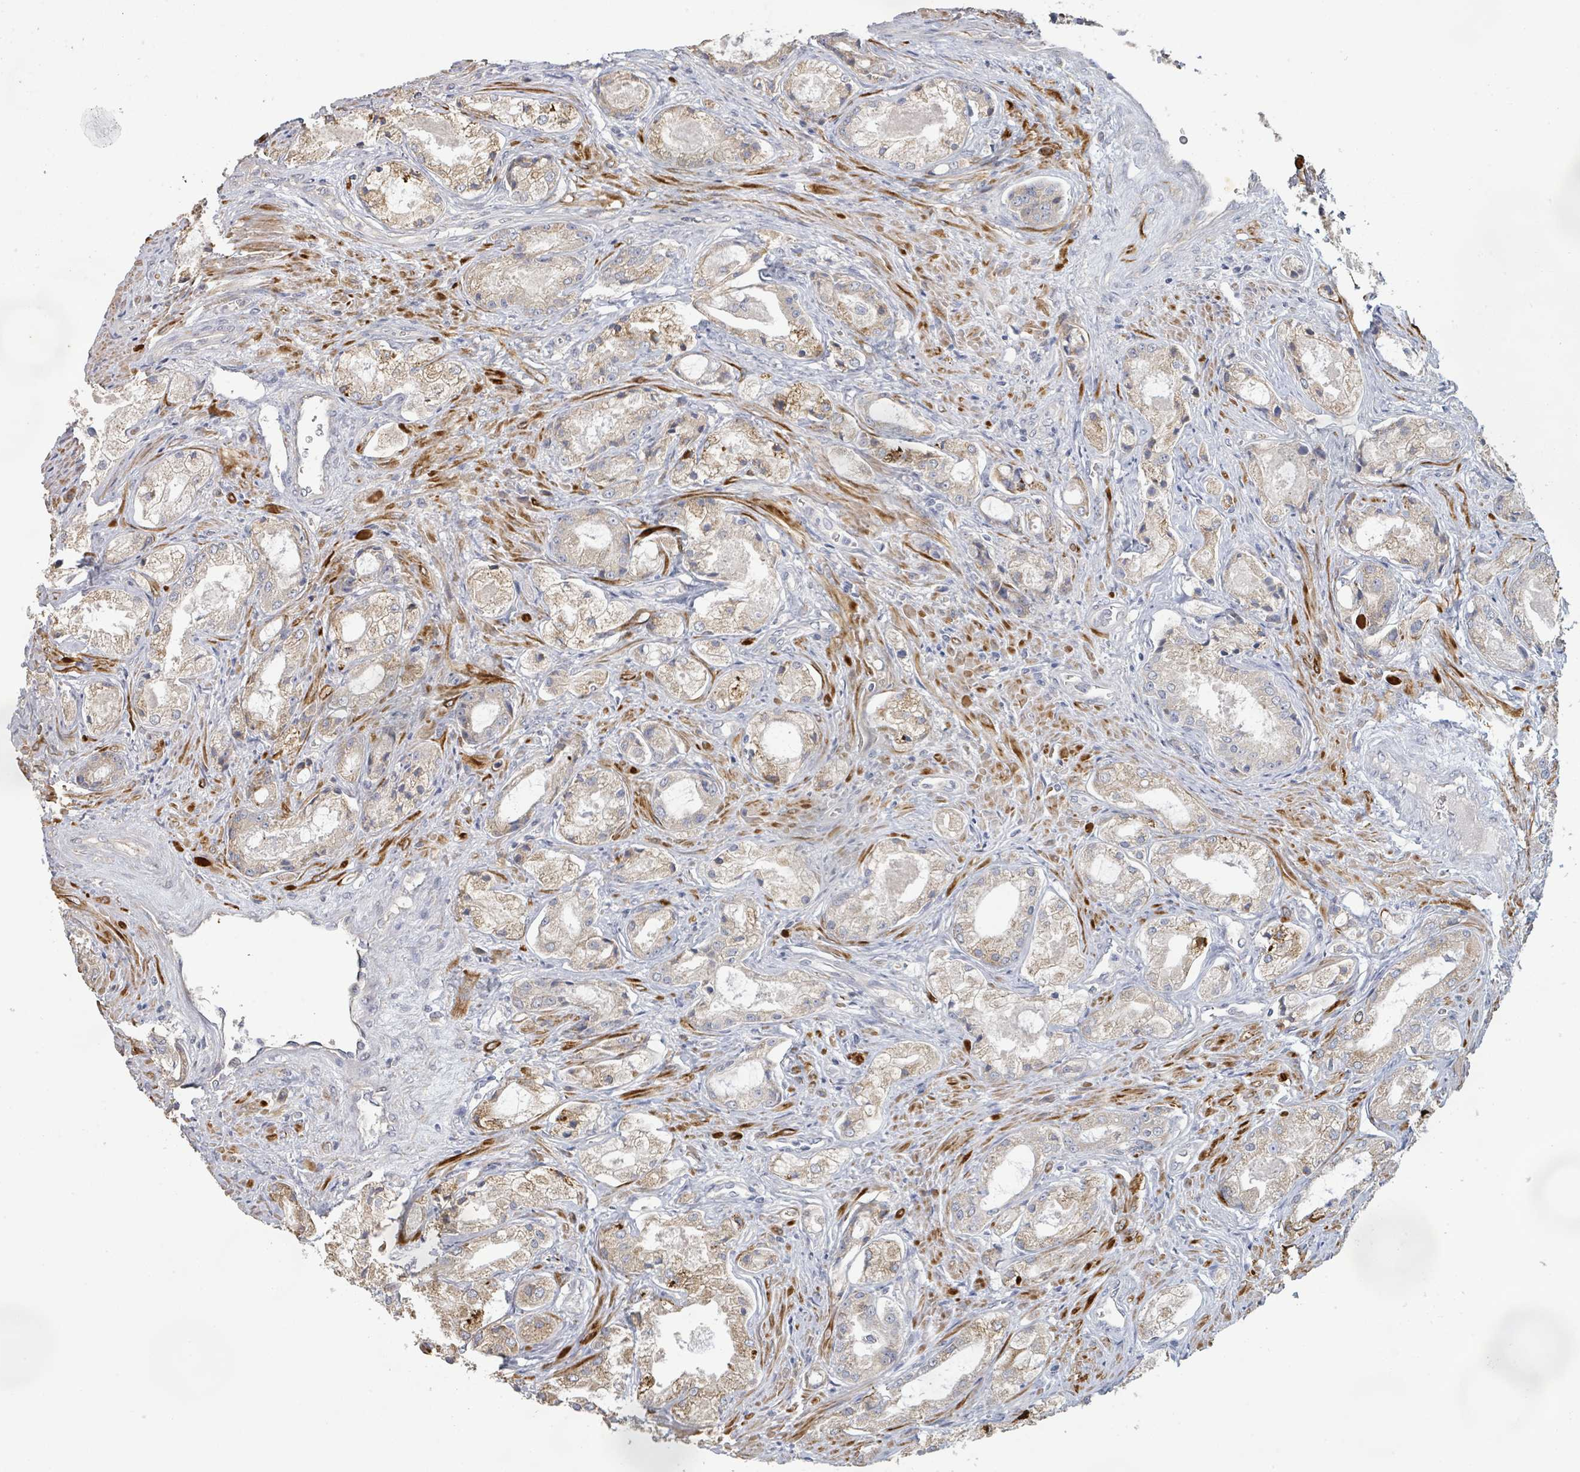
{"staining": {"intensity": "weak", "quantity": "25%-75%", "location": "cytoplasmic/membranous"}, "tissue": "prostate cancer", "cell_type": "Tumor cells", "image_type": "cancer", "snomed": [{"axis": "morphology", "description": "Adenocarcinoma, Low grade"}, {"axis": "topography", "description": "Prostate"}], "caption": "The photomicrograph reveals staining of prostate low-grade adenocarcinoma, revealing weak cytoplasmic/membranous protein positivity (brown color) within tumor cells. The staining was performed using DAB (3,3'-diaminobenzidine), with brown indicating positive protein expression. Nuclei are stained blue with hematoxylin.", "gene": "KCNS2", "patient": {"sex": "male", "age": 68}}